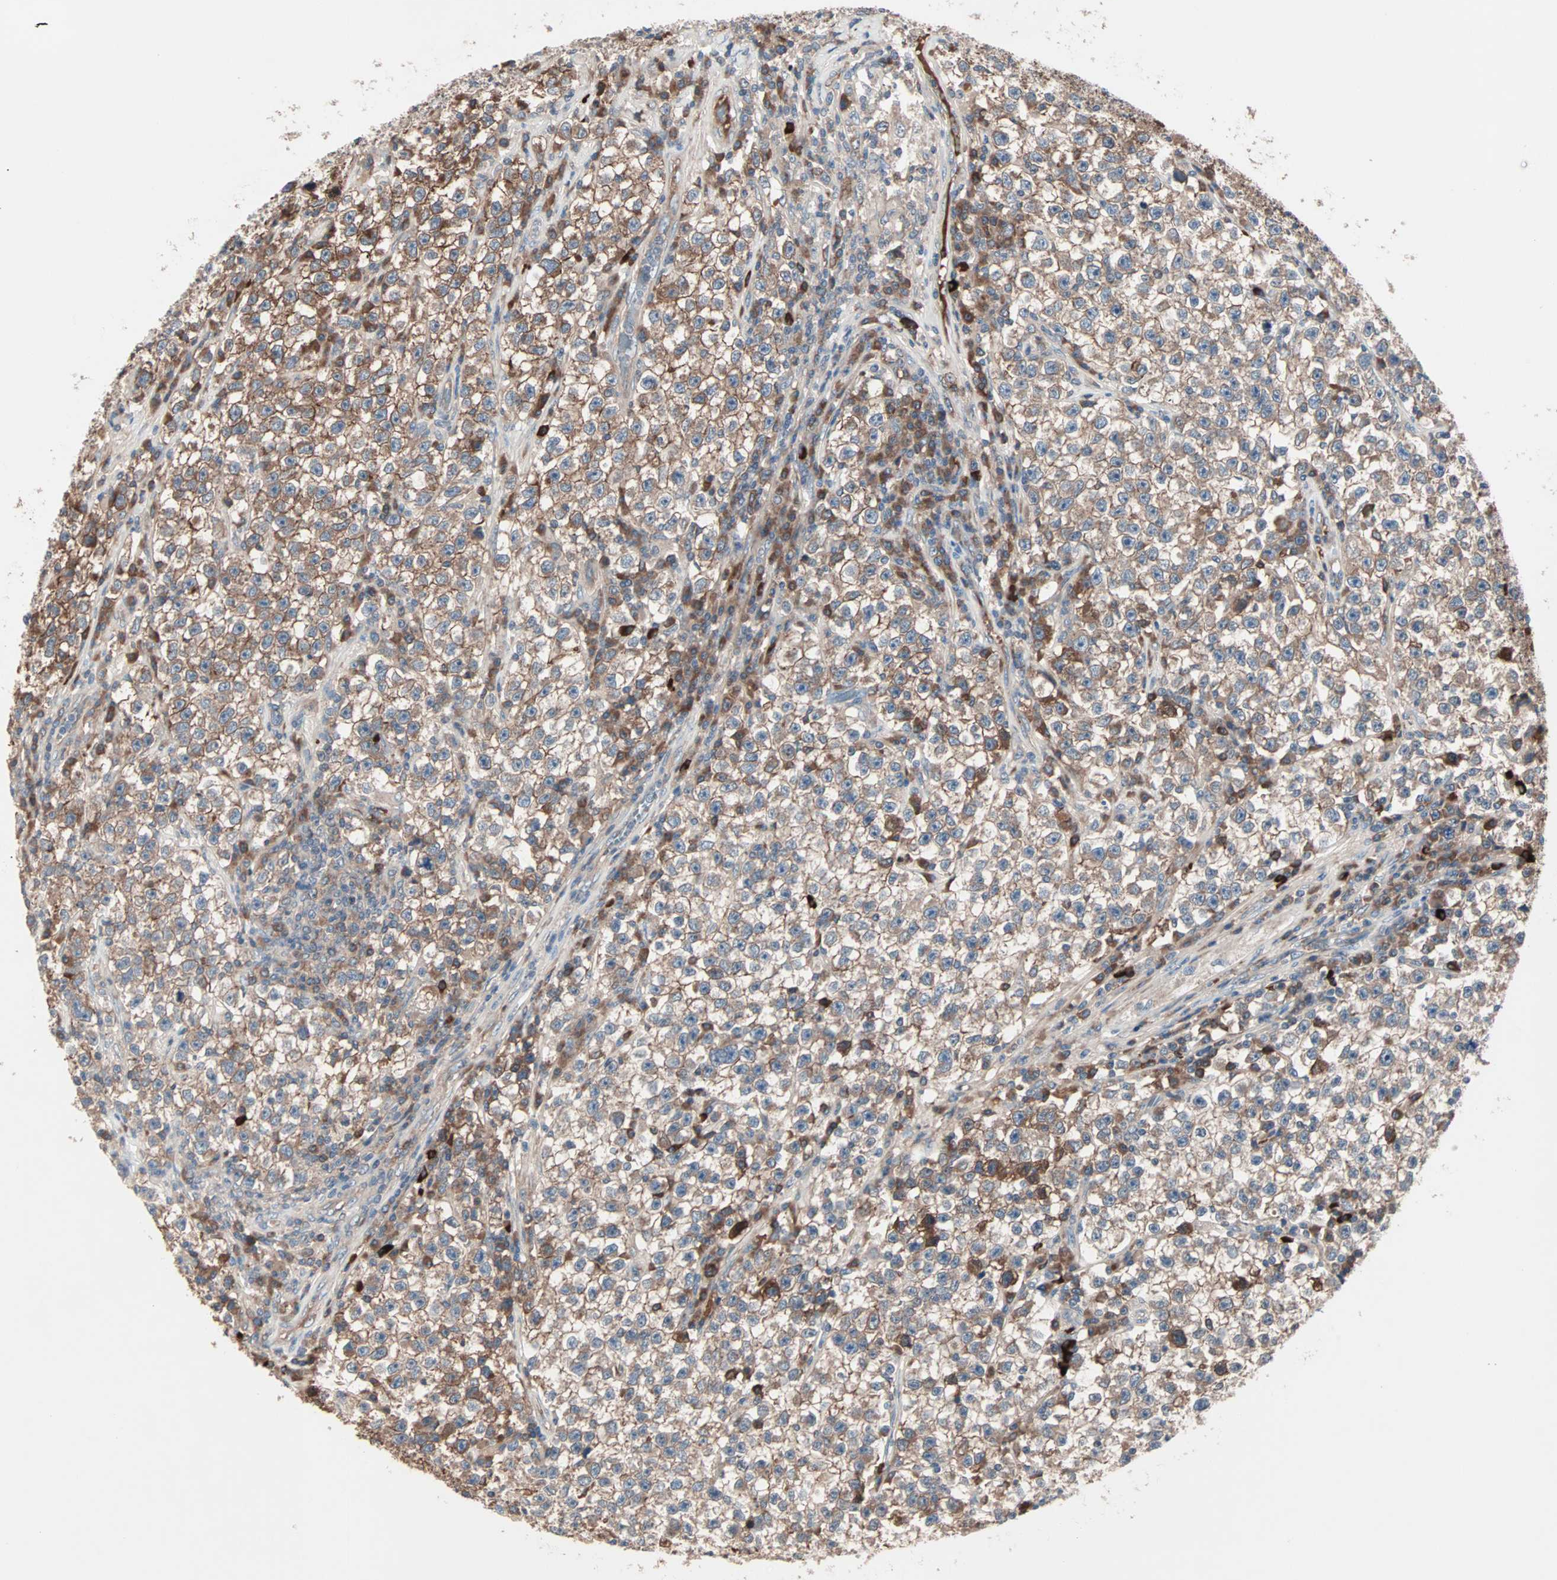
{"staining": {"intensity": "moderate", "quantity": "25%-75%", "location": "cytoplasmic/membranous"}, "tissue": "testis cancer", "cell_type": "Tumor cells", "image_type": "cancer", "snomed": [{"axis": "morphology", "description": "Seminoma, NOS"}, {"axis": "topography", "description": "Testis"}], "caption": "IHC of testis cancer (seminoma) exhibits medium levels of moderate cytoplasmic/membranous positivity in about 25%-75% of tumor cells. (Stains: DAB (3,3'-diaminobenzidine) in brown, nuclei in blue, Microscopy: brightfield microscopy at high magnification).", "gene": "CAD", "patient": {"sex": "male", "age": 22}}